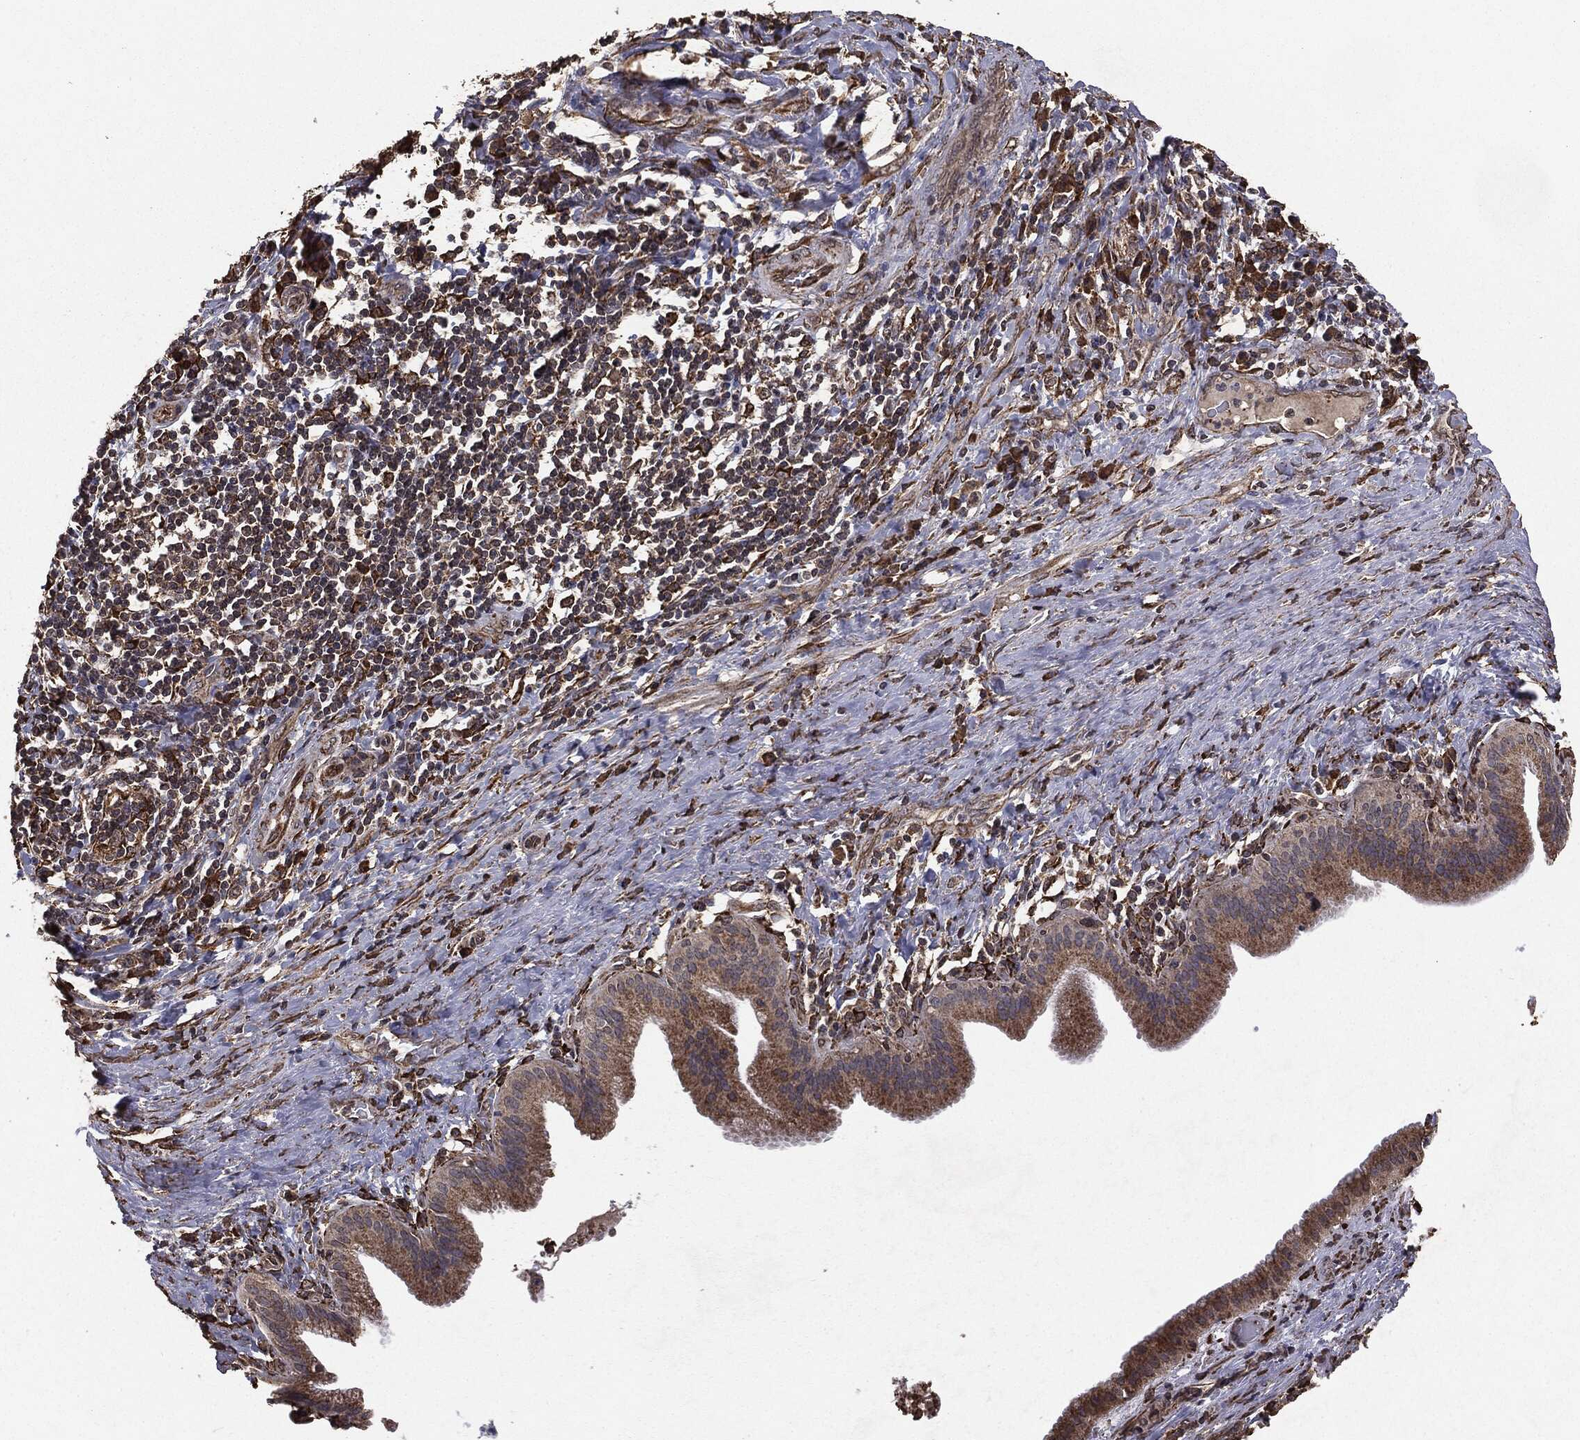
{"staining": {"intensity": "moderate", "quantity": ">75%", "location": "cytoplasmic/membranous"}, "tissue": "liver cancer", "cell_type": "Tumor cells", "image_type": "cancer", "snomed": [{"axis": "morphology", "description": "Cholangiocarcinoma"}, {"axis": "topography", "description": "Liver"}], "caption": "Immunohistochemistry (DAB (3,3'-diaminobenzidine)) staining of human liver cancer (cholangiocarcinoma) demonstrates moderate cytoplasmic/membranous protein staining in approximately >75% of tumor cells.", "gene": "MTOR", "patient": {"sex": "female", "age": 73}}